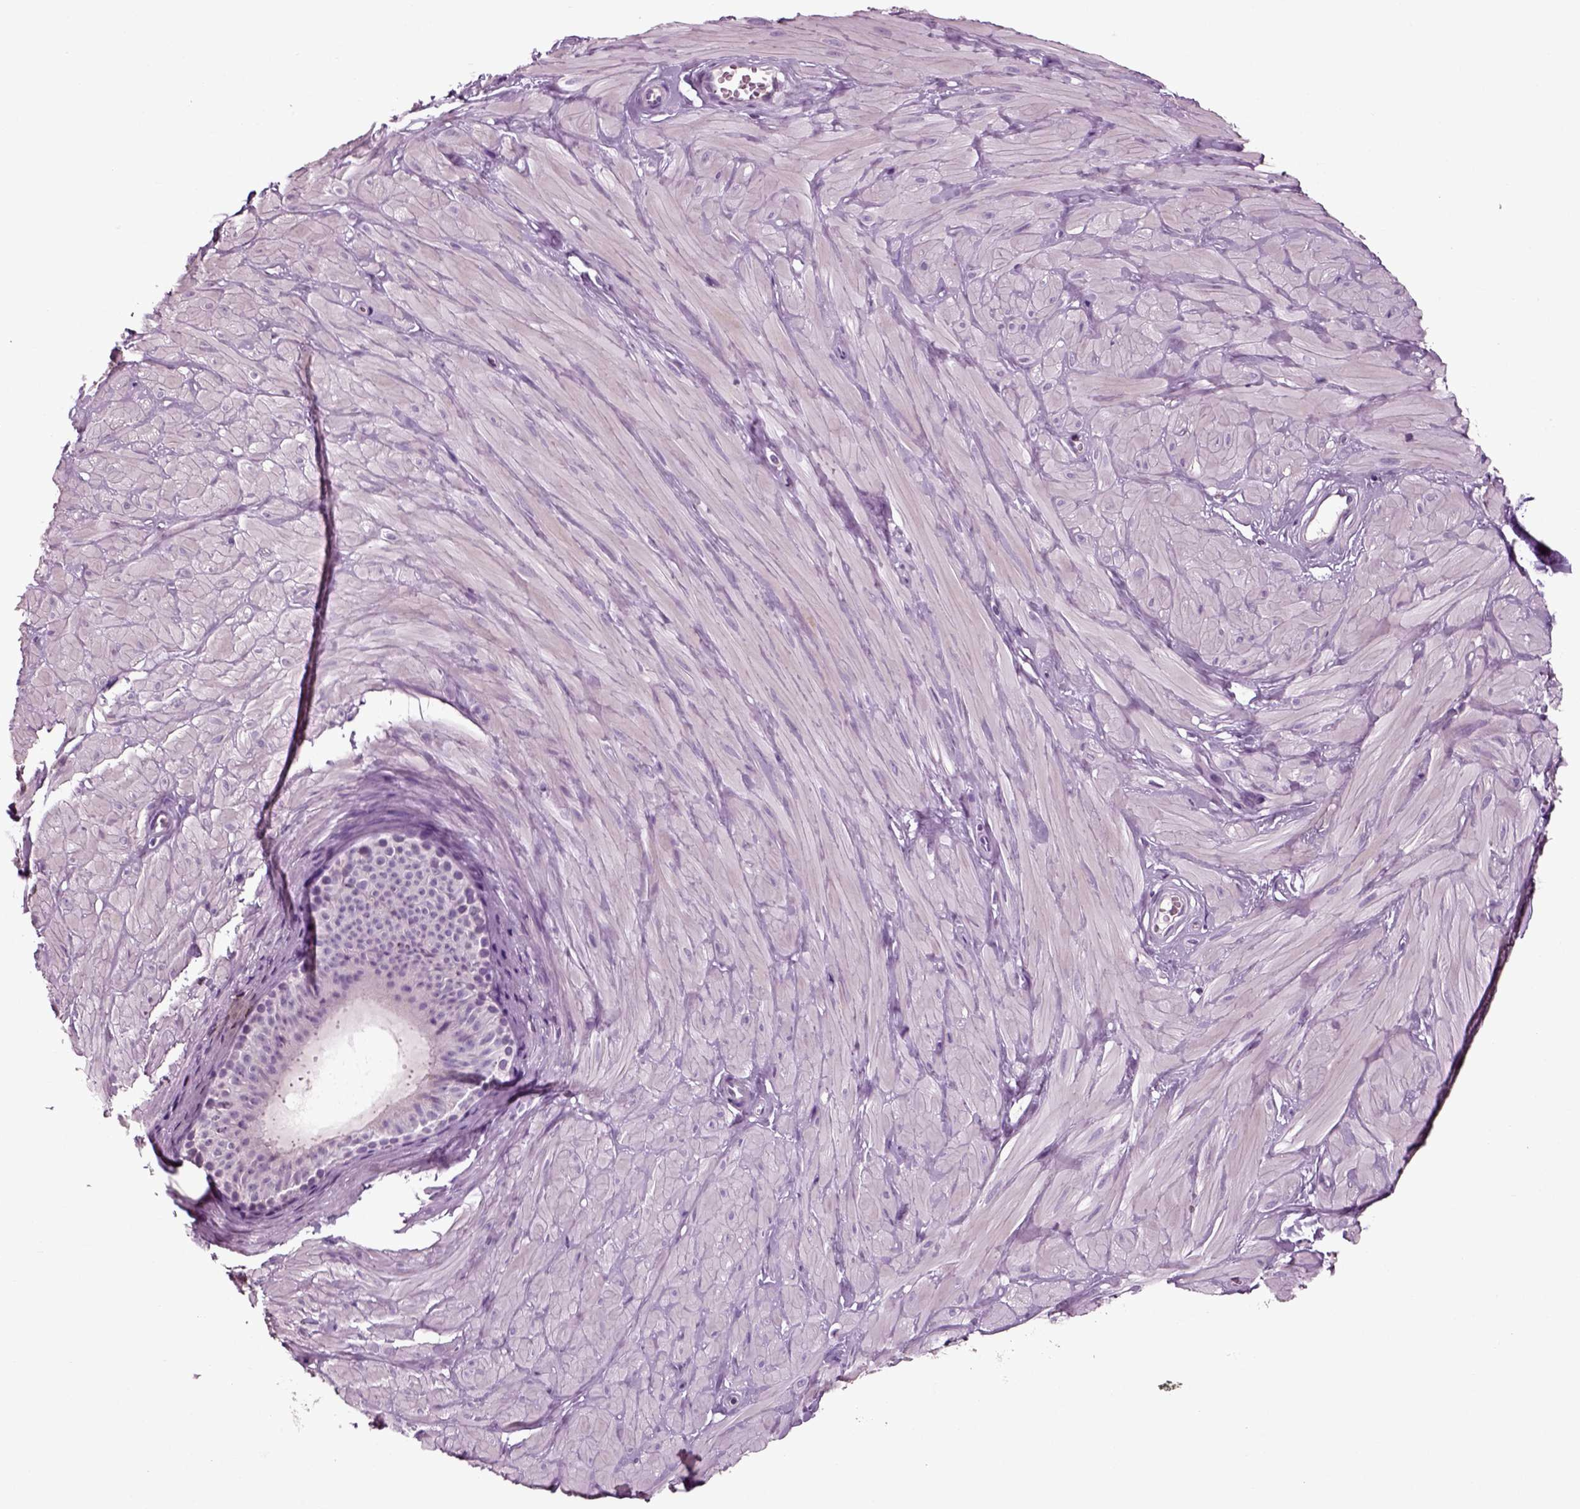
{"staining": {"intensity": "negative", "quantity": "none", "location": "none"}, "tissue": "adipose tissue", "cell_type": "Adipocytes", "image_type": "normal", "snomed": [{"axis": "morphology", "description": "Normal tissue, NOS"}, {"axis": "topography", "description": "Smooth muscle"}, {"axis": "topography", "description": "Peripheral nerve tissue"}], "caption": "Immunohistochemical staining of unremarkable human adipose tissue demonstrates no significant staining in adipocytes.", "gene": "DEFB118", "patient": {"sex": "male", "age": 22}}